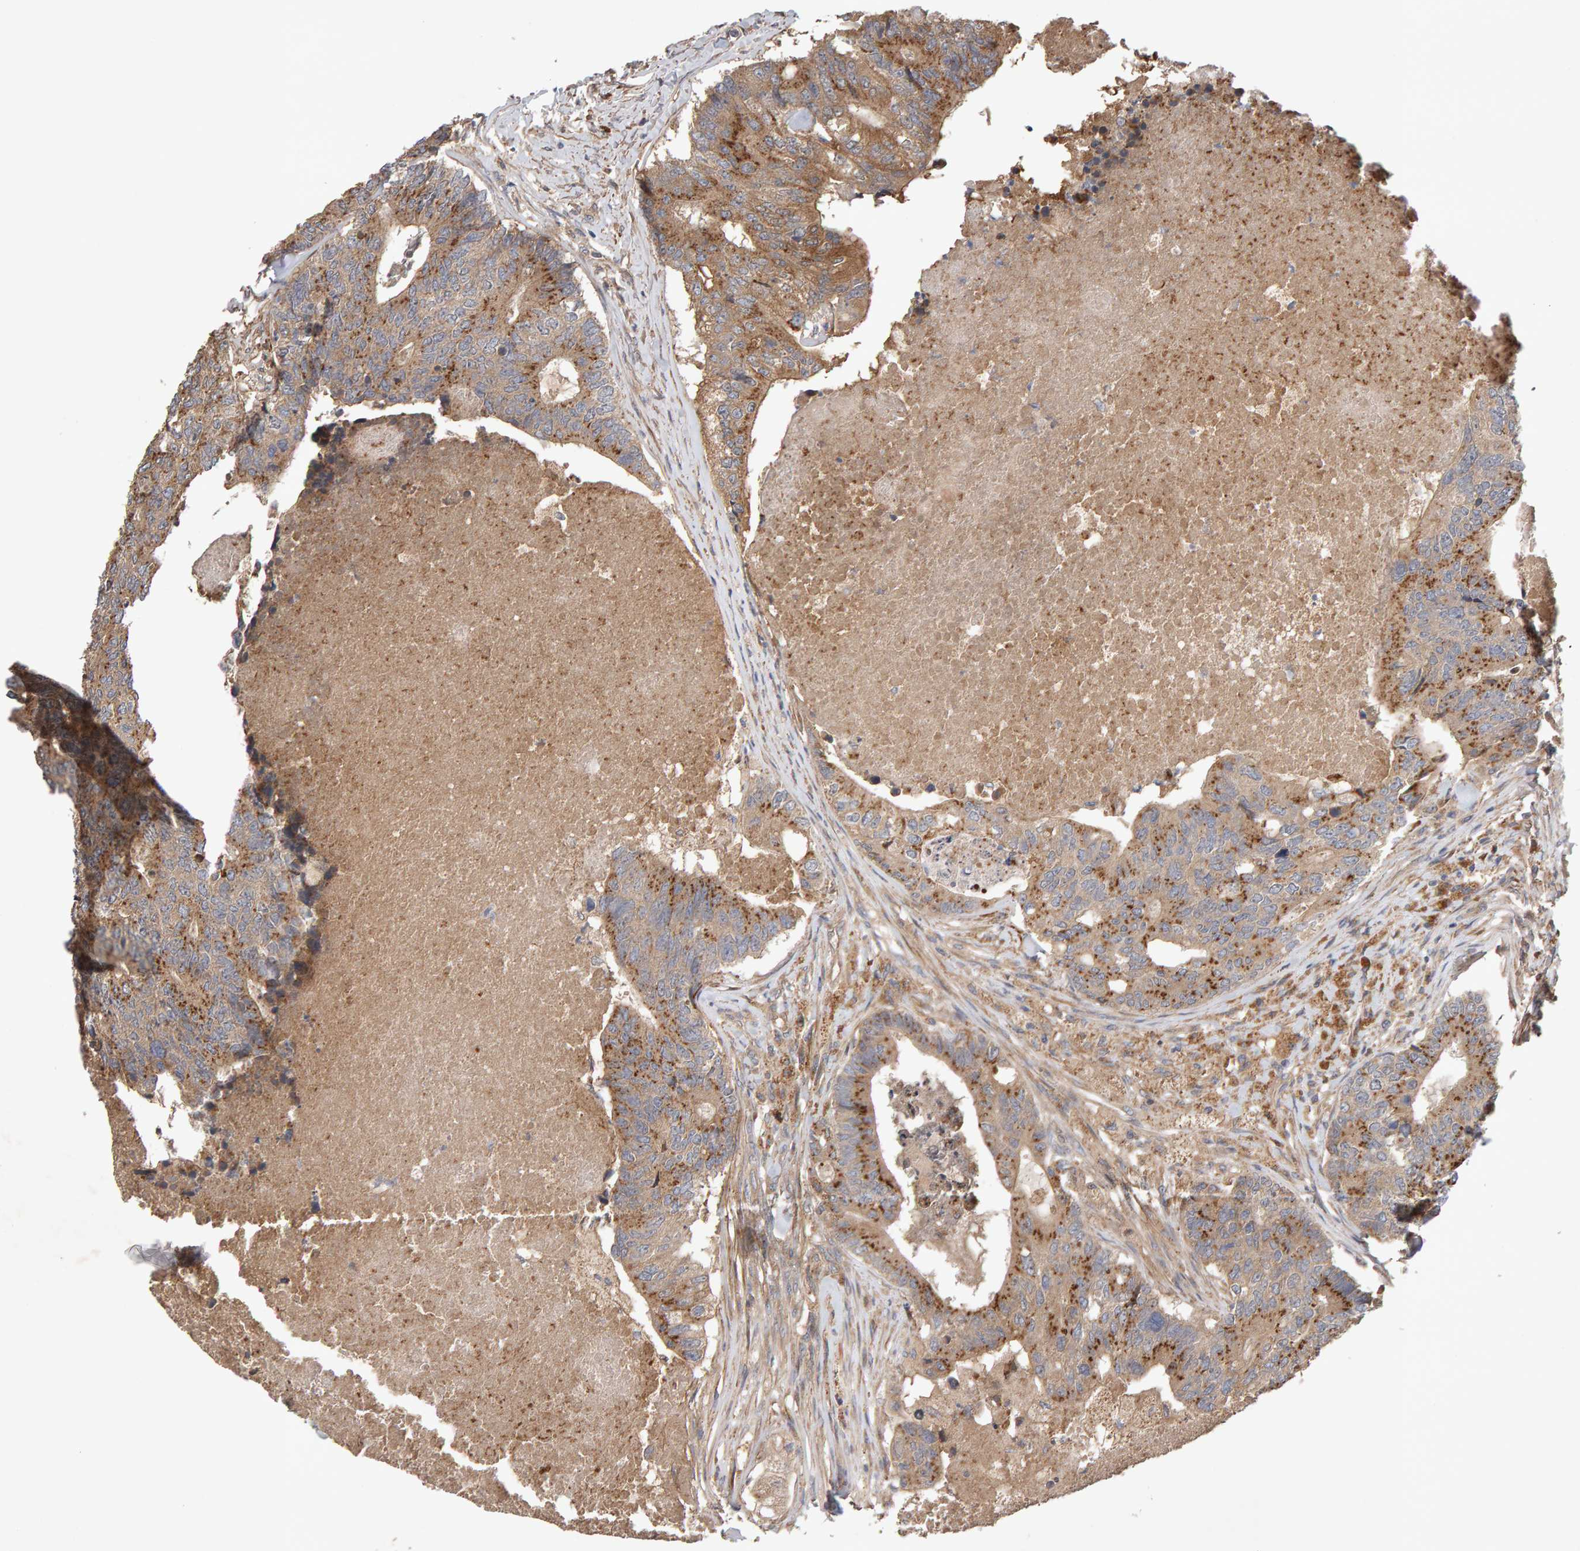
{"staining": {"intensity": "moderate", "quantity": ">75%", "location": "cytoplasmic/membranous"}, "tissue": "colorectal cancer", "cell_type": "Tumor cells", "image_type": "cancer", "snomed": [{"axis": "morphology", "description": "Adenocarcinoma, NOS"}, {"axis": "topography", "description": "Colon"}], "caption": "Immunohistochemical staining of adenocarcinoma (colorectal) reveals medium levels of moderate cytoplasmic/membranous protein expression in about >75% of tumor cells.", "gene": "RNF19A", "patient": {"sex": "female", "age": 67}}